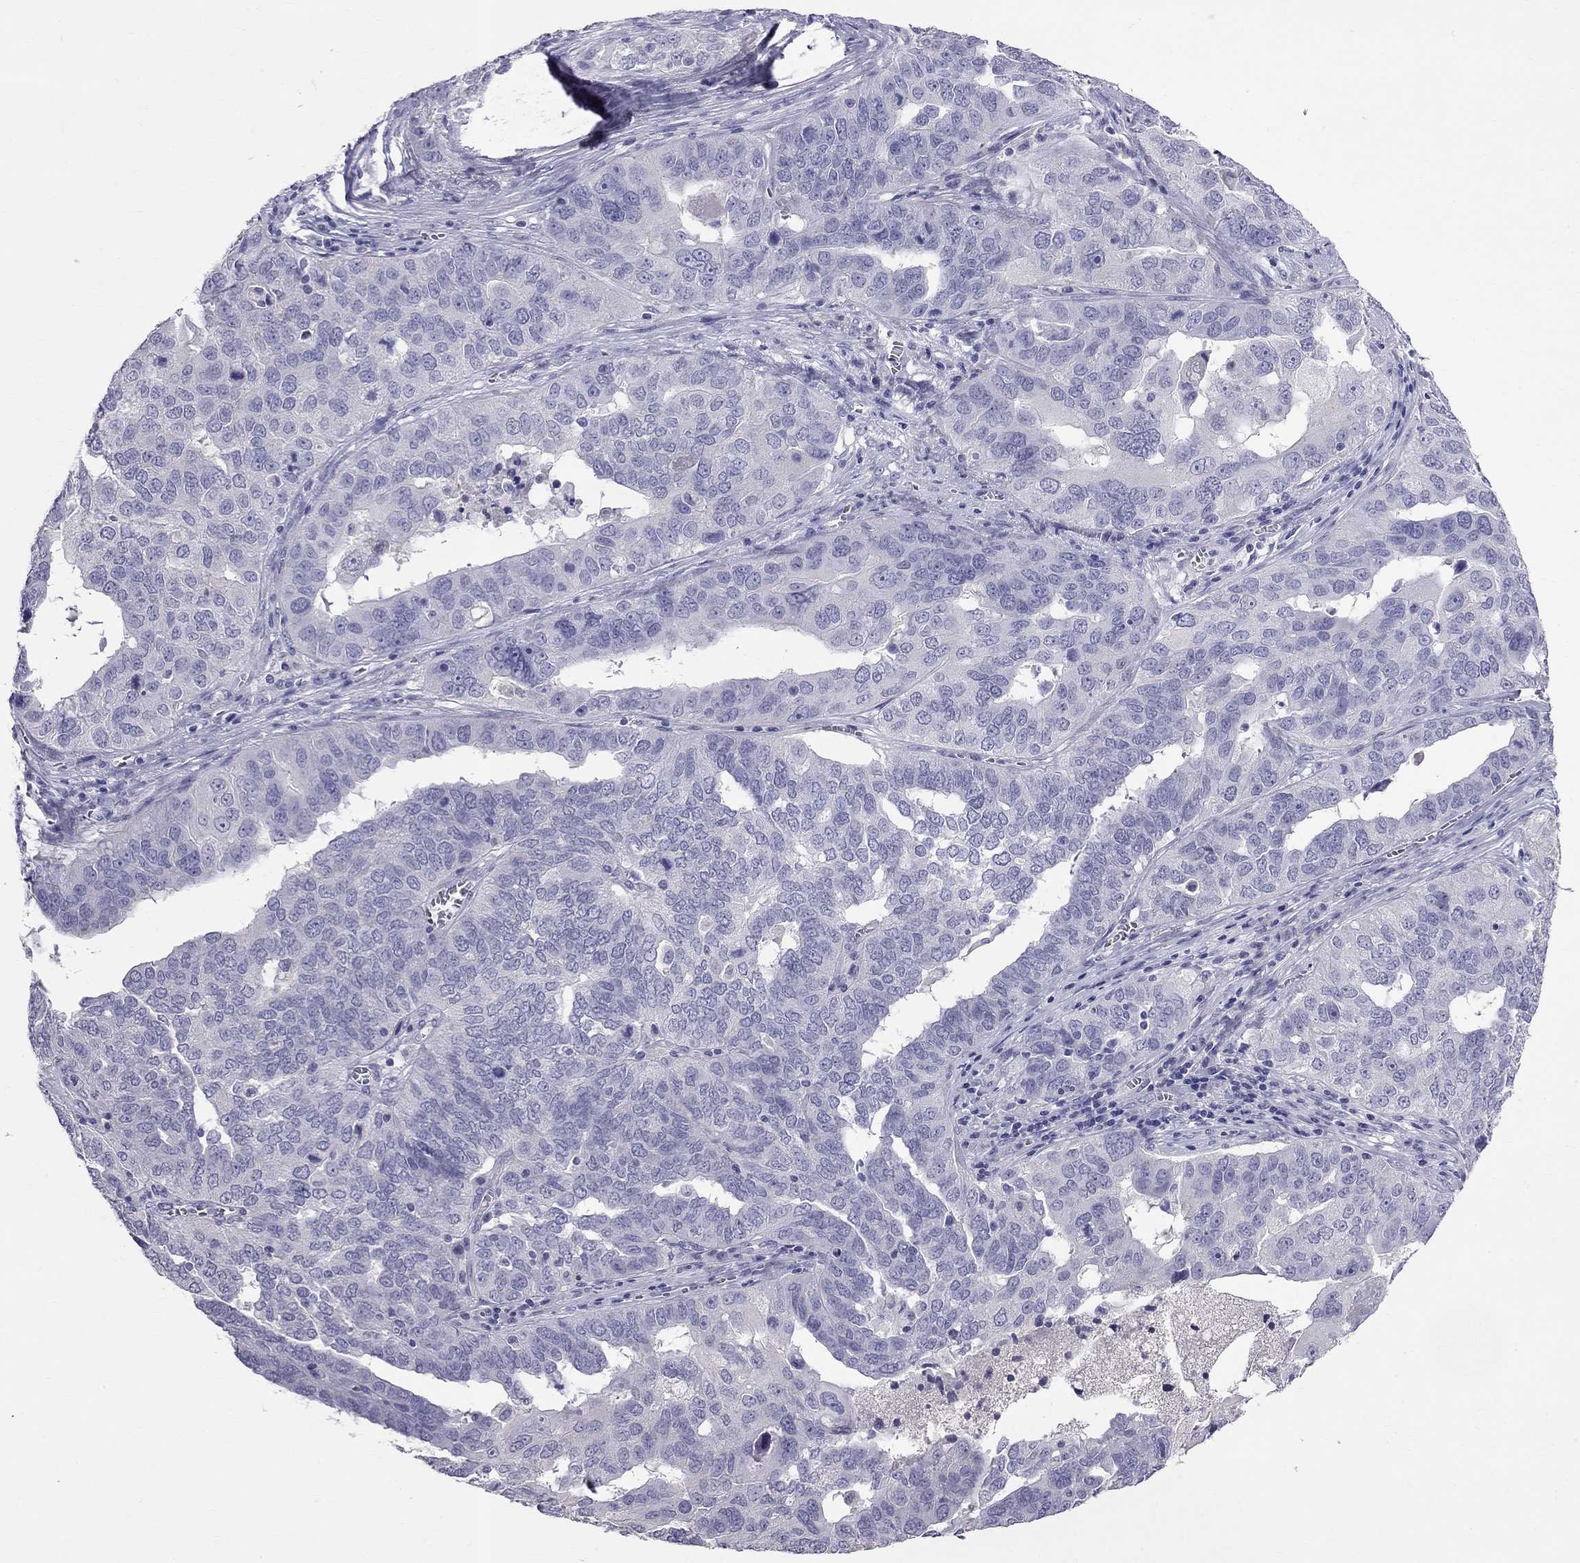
{"staining": {"intensity": "negative", "quantity": "none", "location": "none"}, "tissue": "ovarian cancer", "cell_type": "Tumor cells", "image_type": "cancer", "snomed": [{"axis": "morphology", "description": "Carcinoma, endometroid"}, {"axis": "topography", "description": "Soft tissue"}, {"axis": "topography", "description": "Ovary"}], "caption": "A photomicrograph of human endometroid carcinoma (ovarian) is negative for staining in tumor cells.", "gene": "CFAP91", "patient": {"sex": "female", "age": 52}}